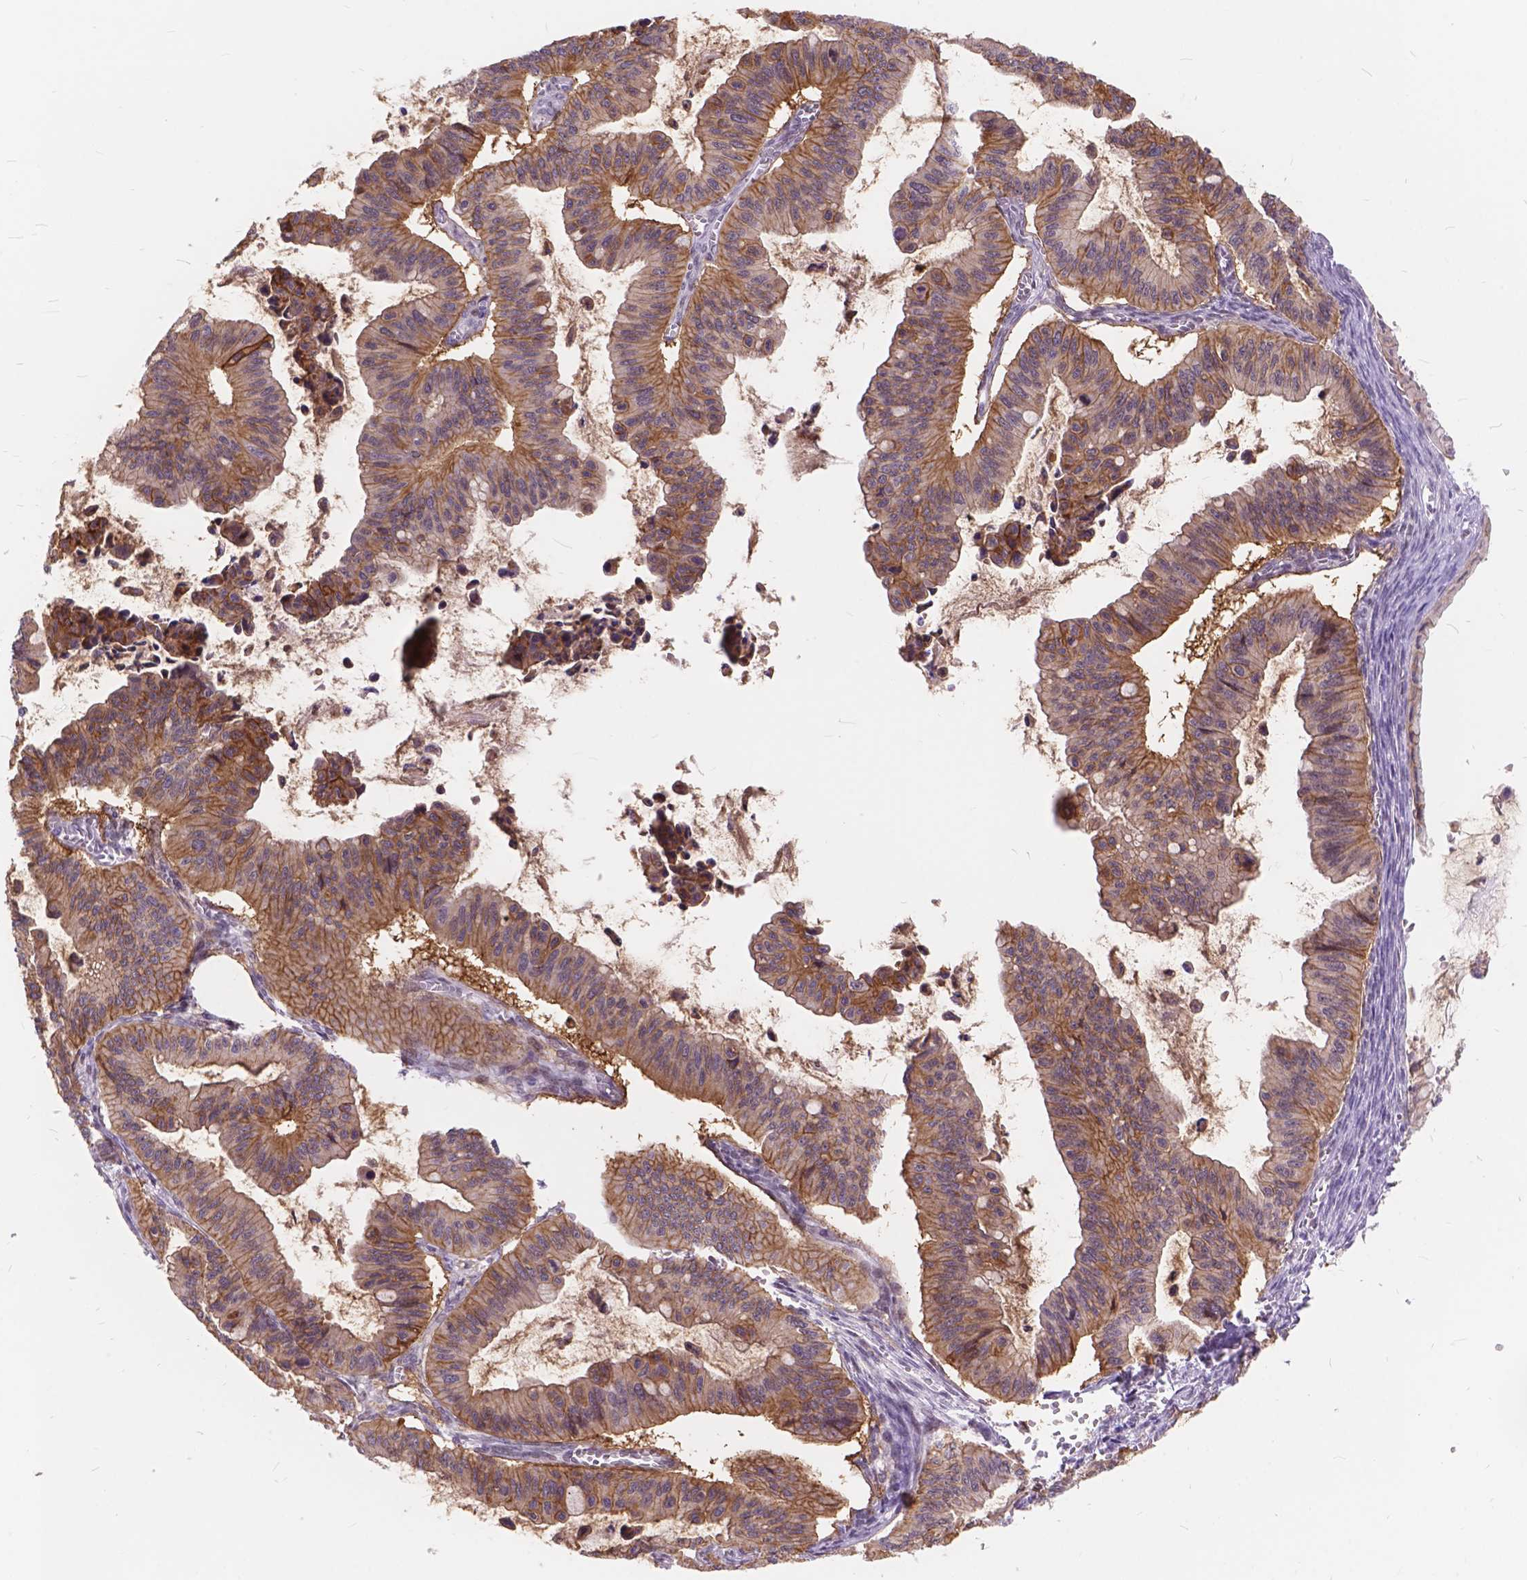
{"staining": {"intensity": "moderate", "quantity": ">75%", "location": "cytoplasmic/membranous"}, "tissue": "ovarian cancer", "cell_type": "Tumor cells", "image_type": "cancer", "snomed": [{"axis": "morphology", "description": "Cystadenocarcinoma, mucinous, NOS"}, {"axis": "topography", "description": "Ovary"}], "caption": "Protein staining exhibits moderate cytoplasmic/membranous positivity in approximately >75% of tumor cells in ovarian cancer (mucinous cystadenocarcinoma).", "gene": "MAN2C1", "patient": {"sex": "female", "age": 72}}